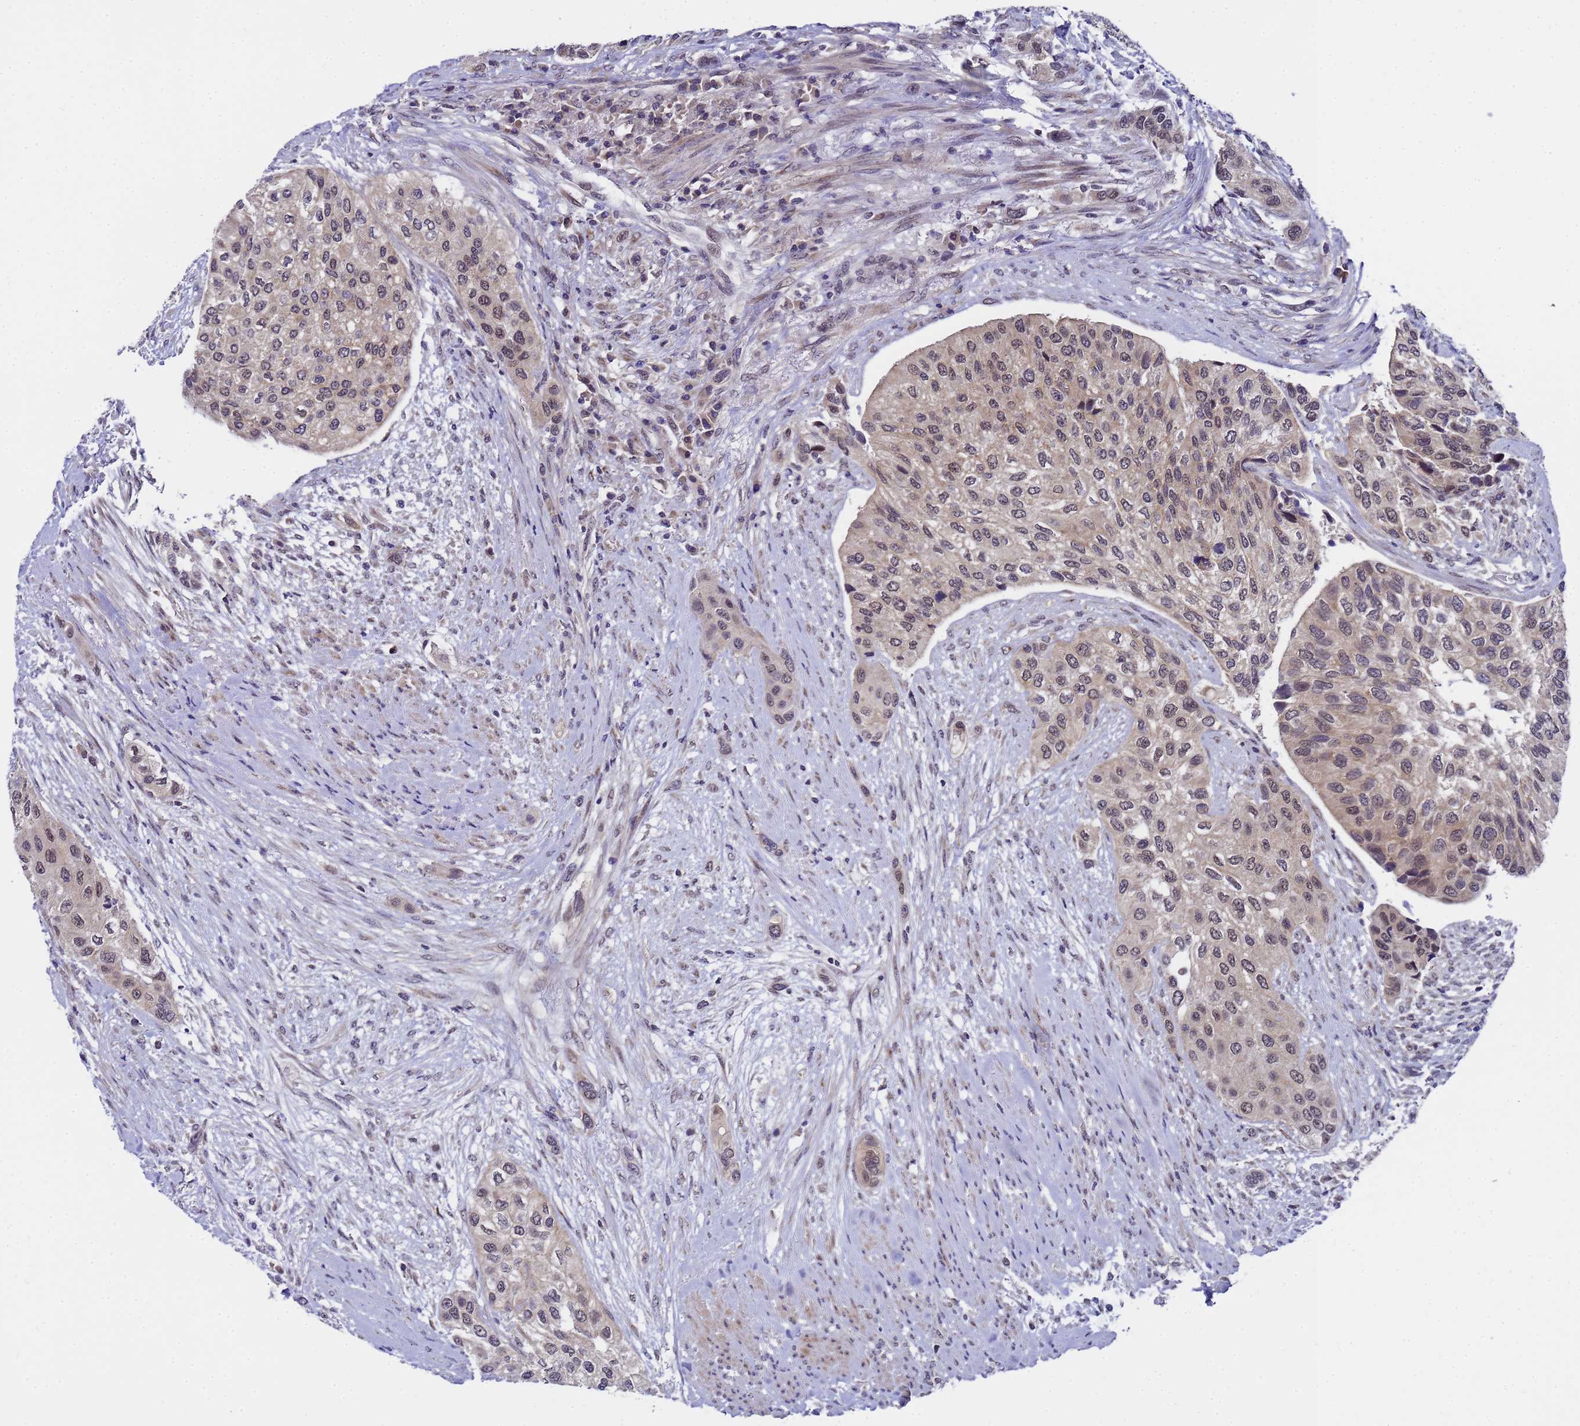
{"staining": {"intensity": "moderate", "quantity": "25%-75%", "location": "nuclear"}, "tissue": "urothelial cancer", "cell_type": "Tumor cells", "image_type": "cancer", "snomed": [{"axis": "morphology", "description": "Normal tissue, NOS"}, {"axis": "morphology", "description": "Urothelial carcinoma, High grade"}, {"axis": "topography", "description": "Vascular tissue"}, {"axis": "topography", "description": "Urinary bladder"}], "caption": "The micrograph displays staining of urothelial cancer, revealing moderate nuclear protein positivity (brown color) within tumor cells. Nuclei are stained in blue.", "gene": "ANAPC13", "patient": {"sex": "female", "age": 56}}